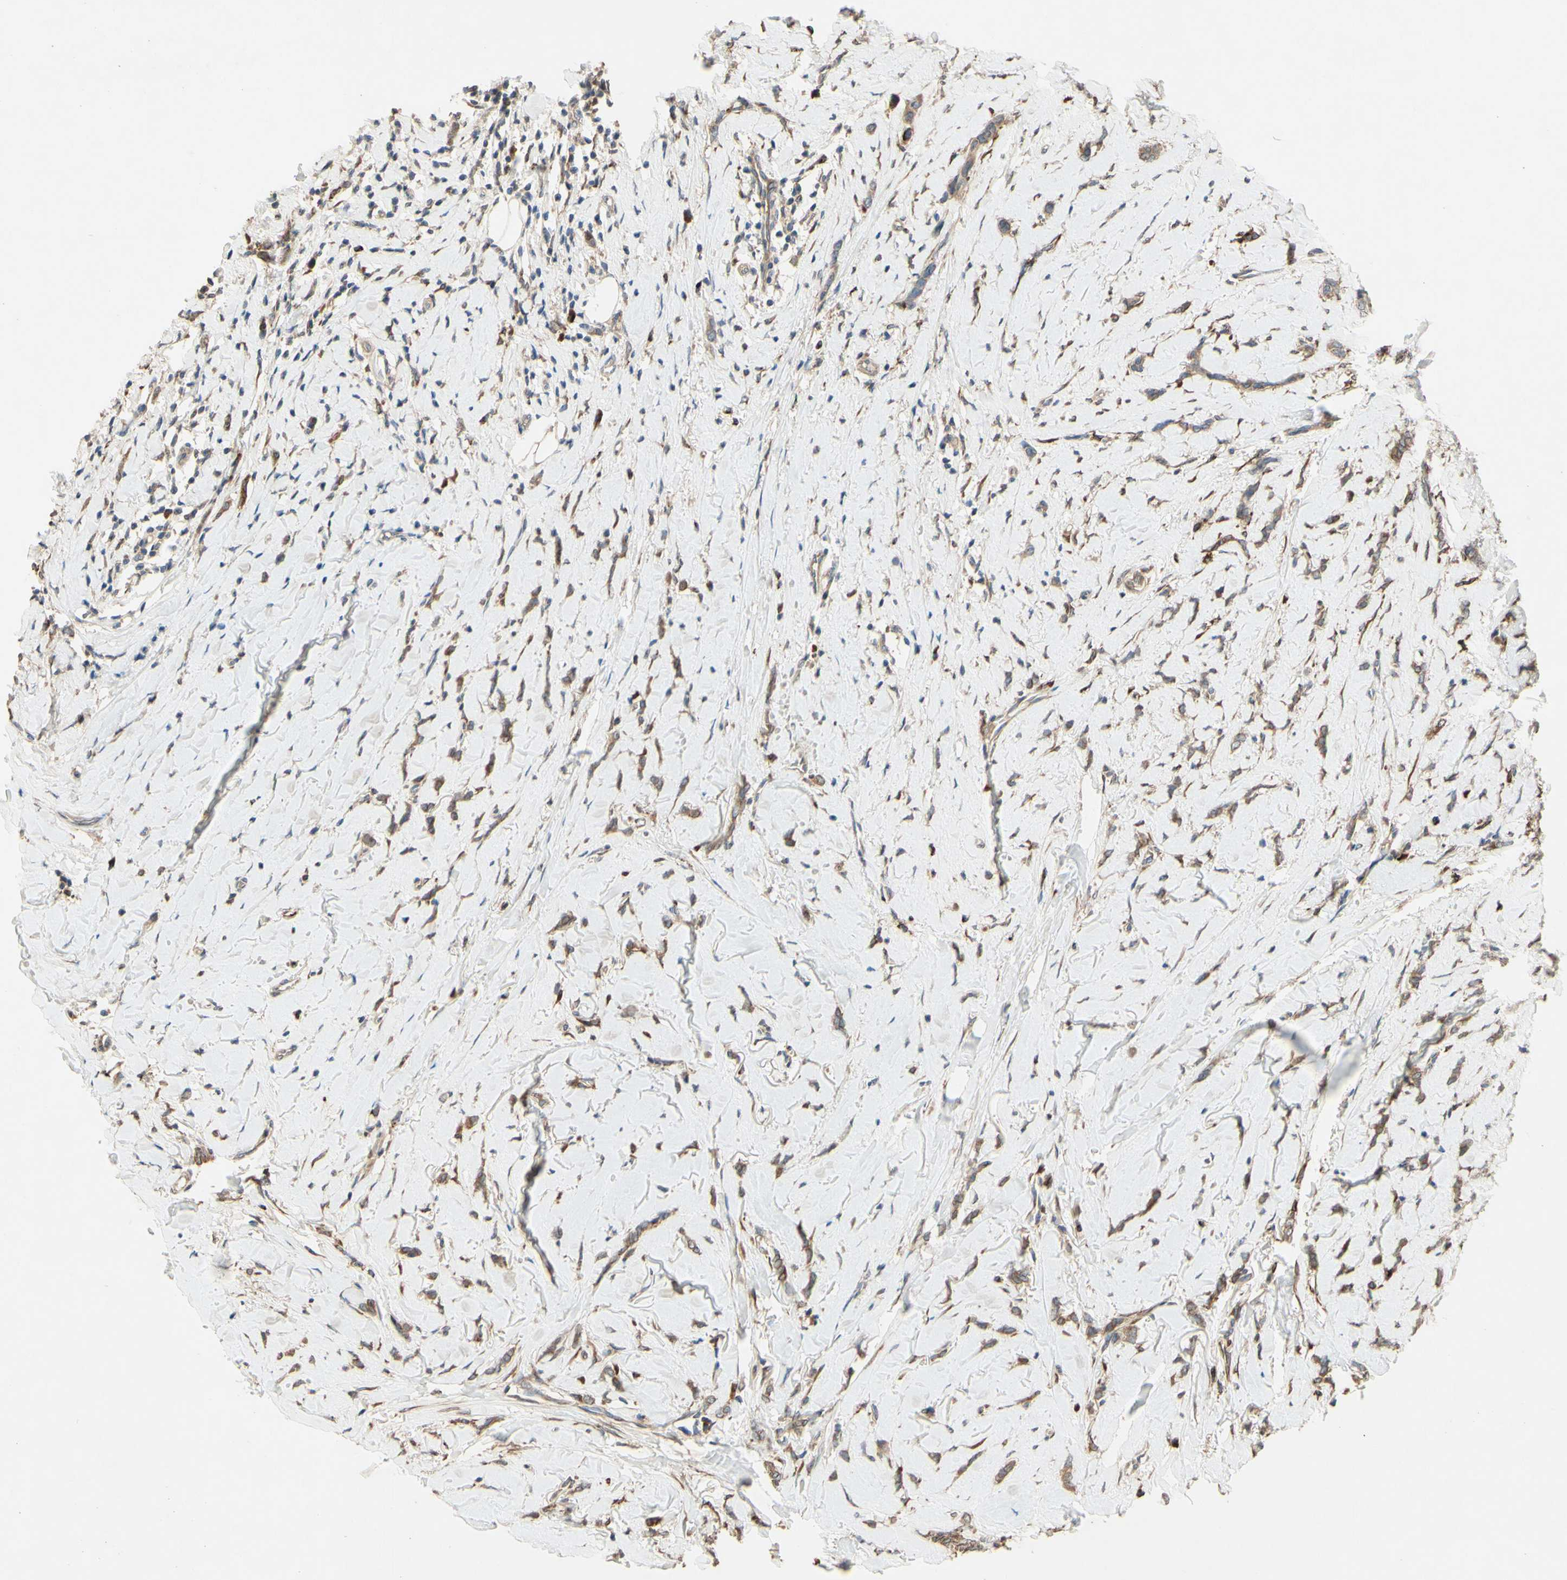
{"staining": {"intensity": "moderate", "quantity": ">75%", "location": "cytoplasmic/membranous,nuclear"}, "tissue": "breast cancer", "cell_type": "Tumor cells", "image_type": "cancer", "snomed": [{"axis": "morphology", "description": "Lobular carcinoma"}, {"axis": "topography", "description": "Skin"}, {"axis": "topography", "description": "Breast"}], "caption": "A medium amount of moderate cytoplasmic/membranous and nuclear staining is seen in approximately >75% of tumor cells in breast cancer (lobular carcinoma) tissue. Using DAB (3,3'-diaminobenzidine) (brown) and hematoxylin (blue) stains, captured at high magnification using brightfield microscopy.", "gene": "PTPRU", "patient": {"sex": "female", "age": 46}}